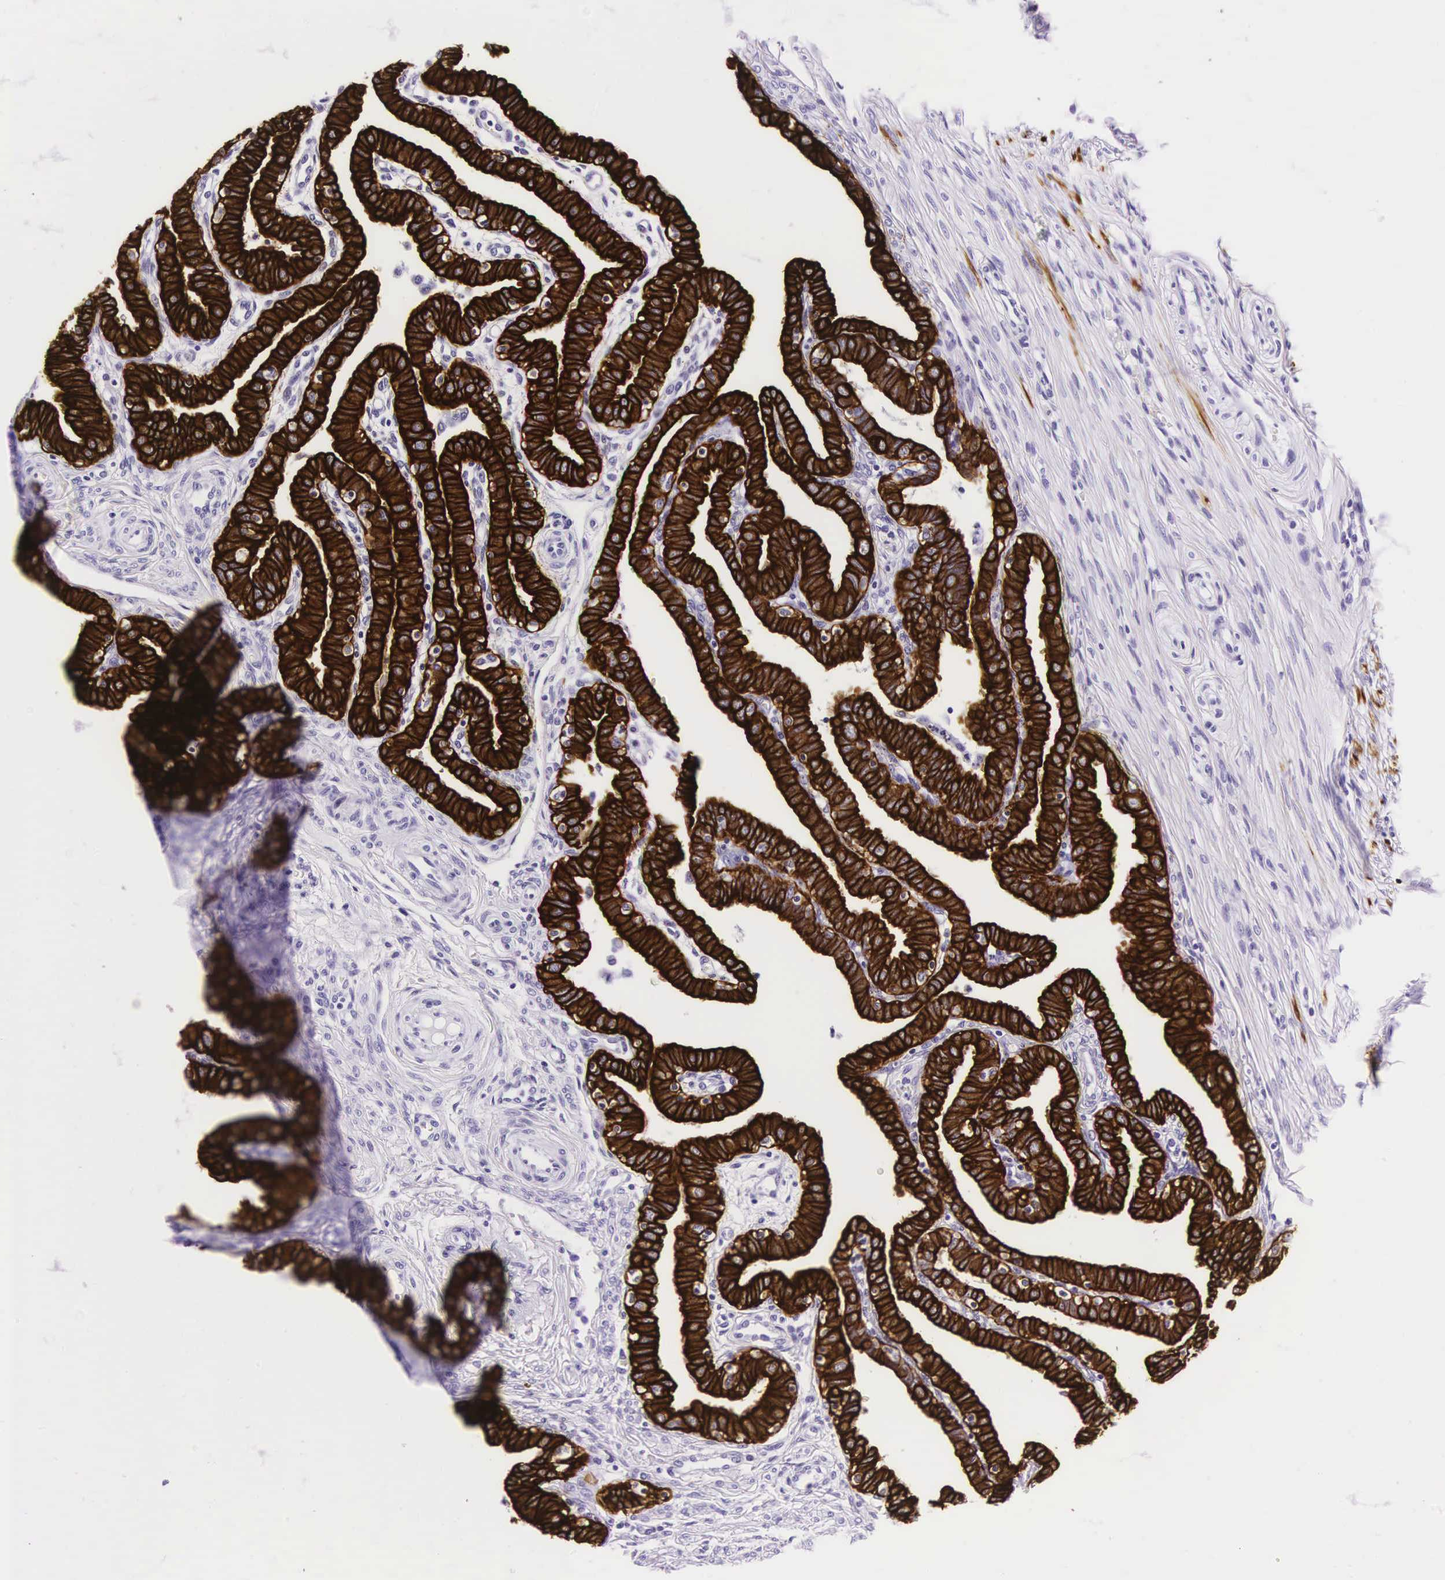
{"staining": {"intensity": "strong", "quantity": ">75%", "location": "cytoplasmic/membranous"}, "tissue": "fallopian tube", "cell_type": "Glandular cells", "image_type": "normal", "snomed": [{"axis": "morphology", "description": "Normal tissue, NOS"}, {"axis": "topography", "description": "Fallopian tube"}], "caption": "Fallopian tube stained with DAB (3,3'-diaminobenzidine) immunohistochemistry (IHC) demonstrates high levels of strong cytoplasmic/membranous staining in approximately >75% of glandular cells.", "gene": "KRT18", "patient": {"sex": "female", "age": 41}}